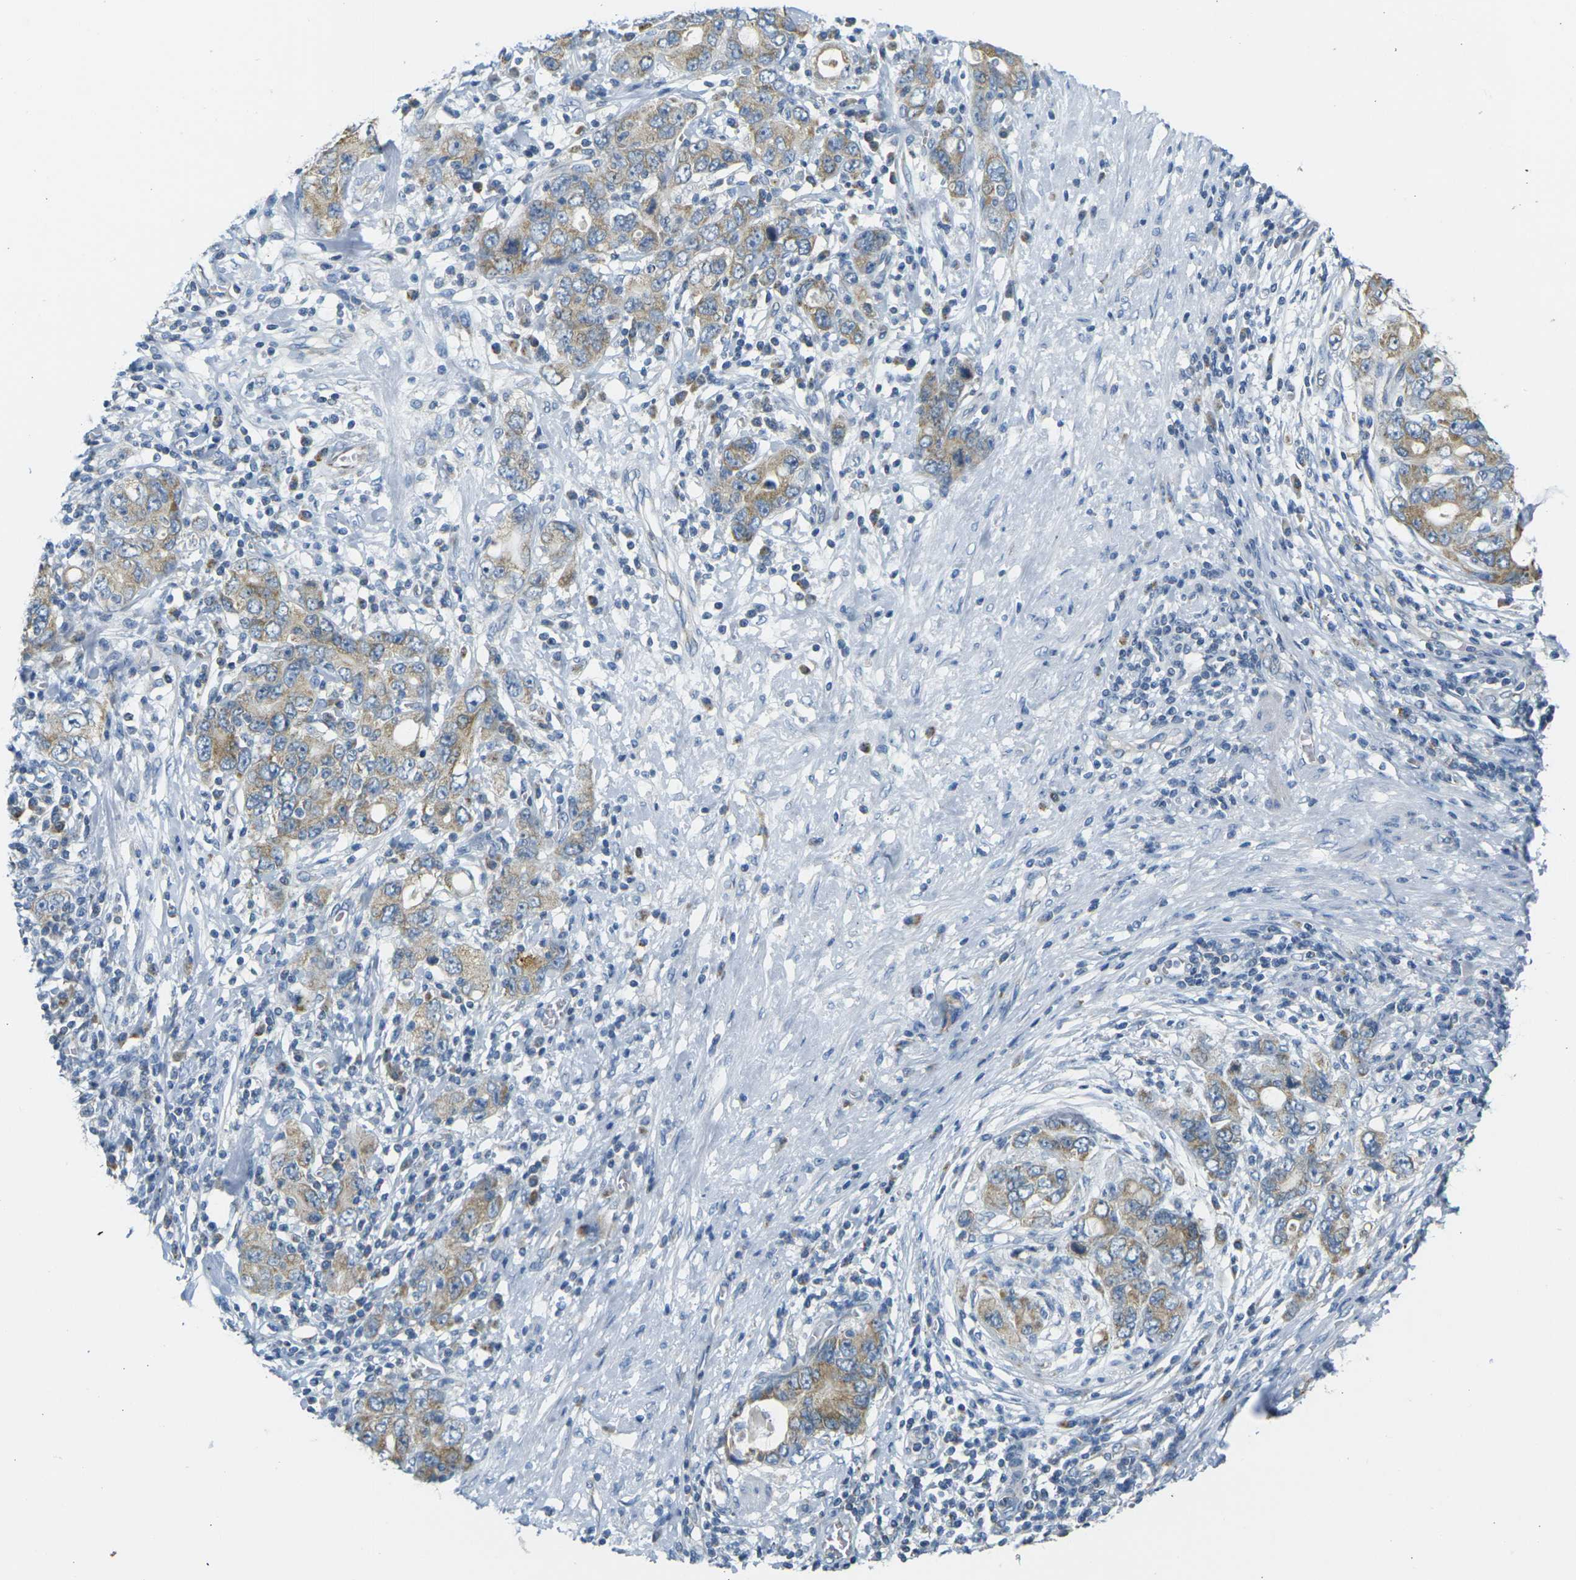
{"staining": {"intensity": "weak", "quantity": ">75%", "location": "cytoplasmic/membranous"}, "tissue": "stomach cancer", "cell_type": "Tumor cells", "image_type": "cancer", "snomed": [{"axis": "morphology", "description": "Adenocarcinoma, NOS"}, {"axis": "topography", "description": "Stomach, lower"}], "caption": "IHC of stomach cancer shows low levels of weak cytoplasmic/membranous expression in approximately >75% of tumor cells.", "gene": "PARD6B", "patient": {"sex": "female", "age": 93}}